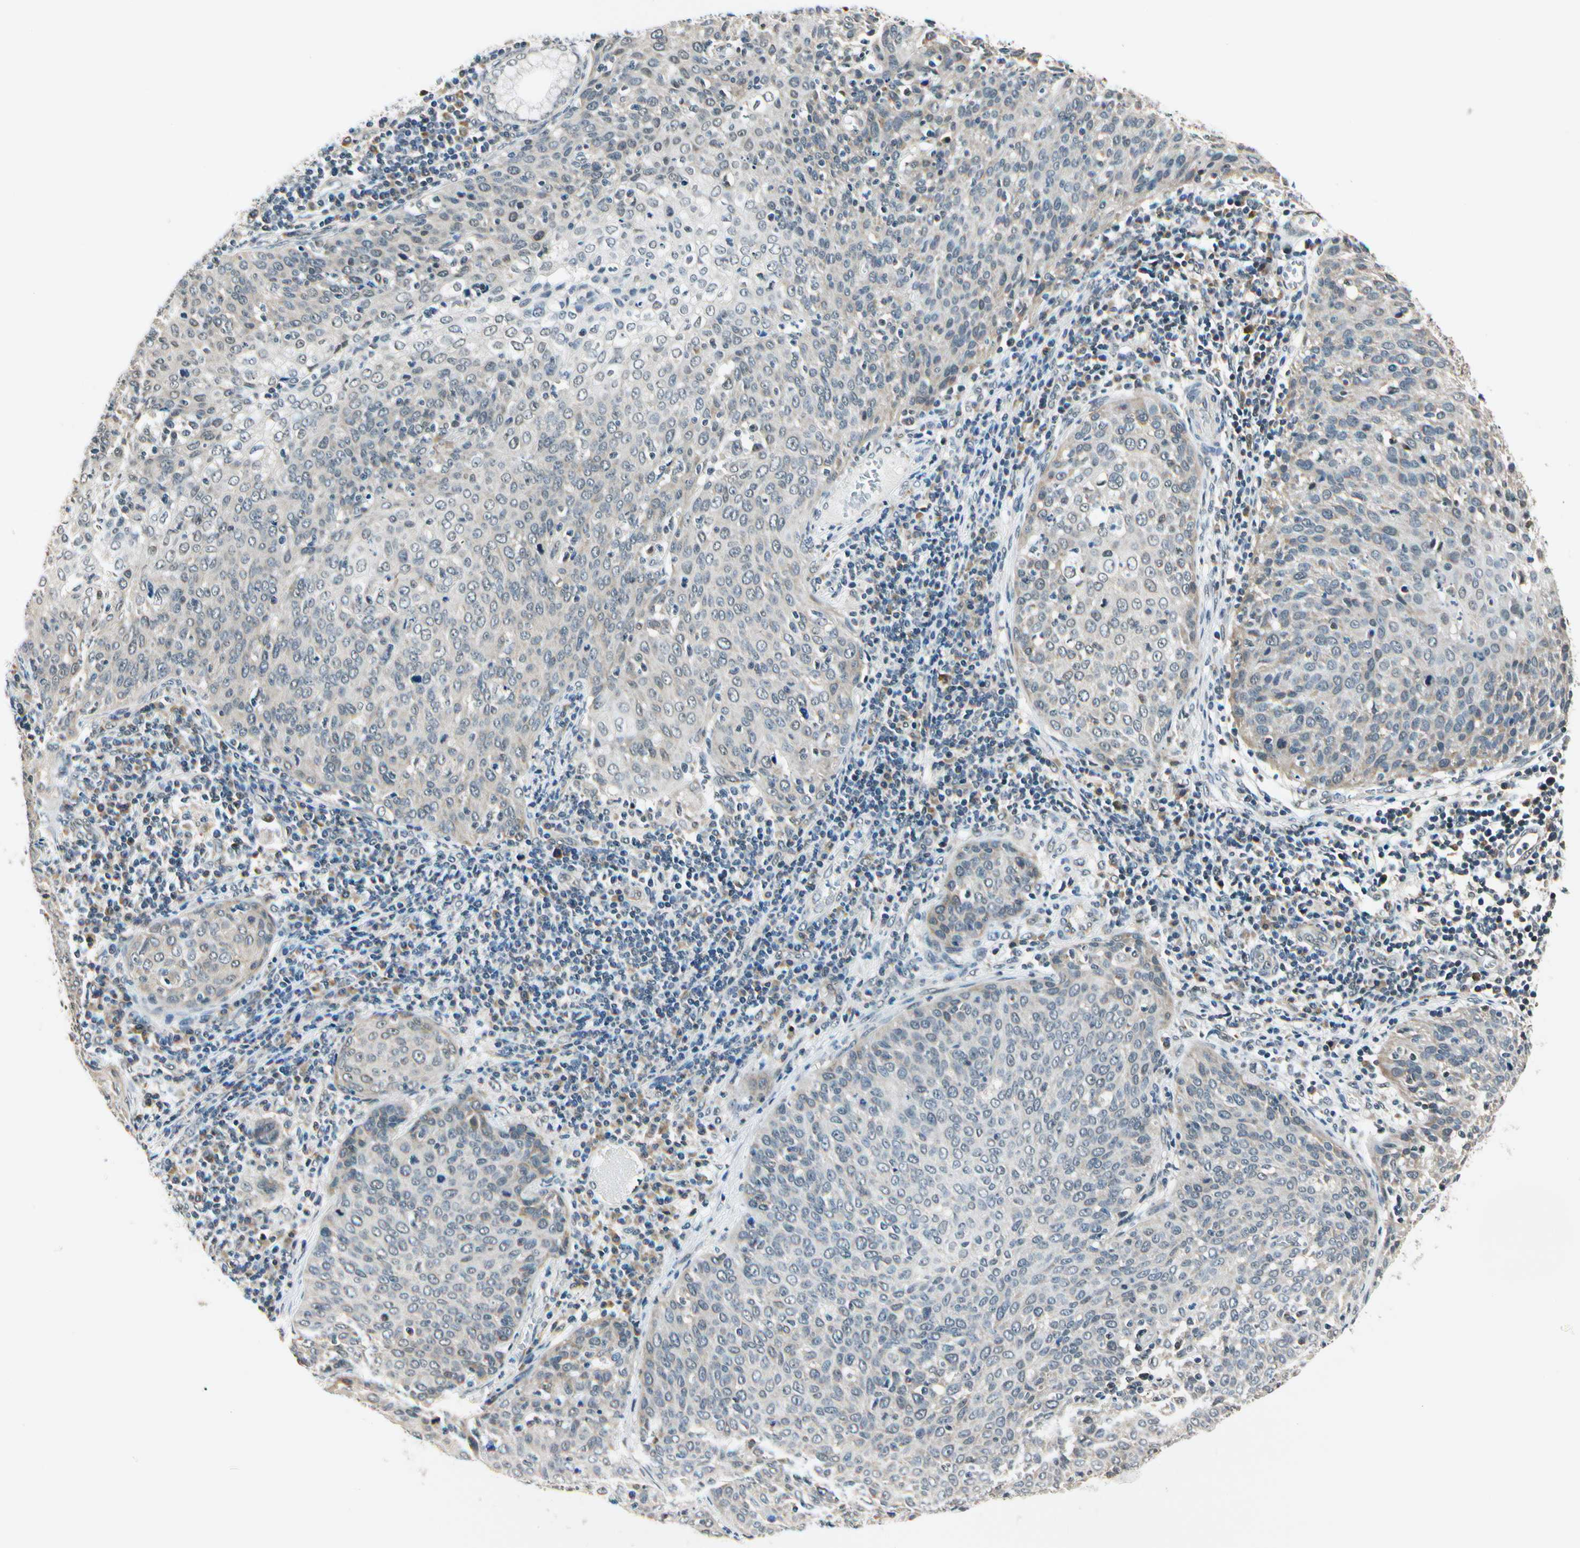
{"staining": {"intensity": "weak", "quantity": "<25%", "location": "cytoplasmic/membranous"}, "tissue": "cervical cancer", "cell_type": "Tumor cells", "image_type": "cancer", "snomed": [{"axis": "morphology", "description": "Squamous cell carcinoma, NOS"}, {"axis": "topography", "description": "Cervix"}], "caption": "Immunohistochemical staining of human cervical cancer (squamous cell carcinoma) exhibits no significant positivity in tumor cells.", "gene": "PDK2", "patient": {"sex": "female", "age": 38}}